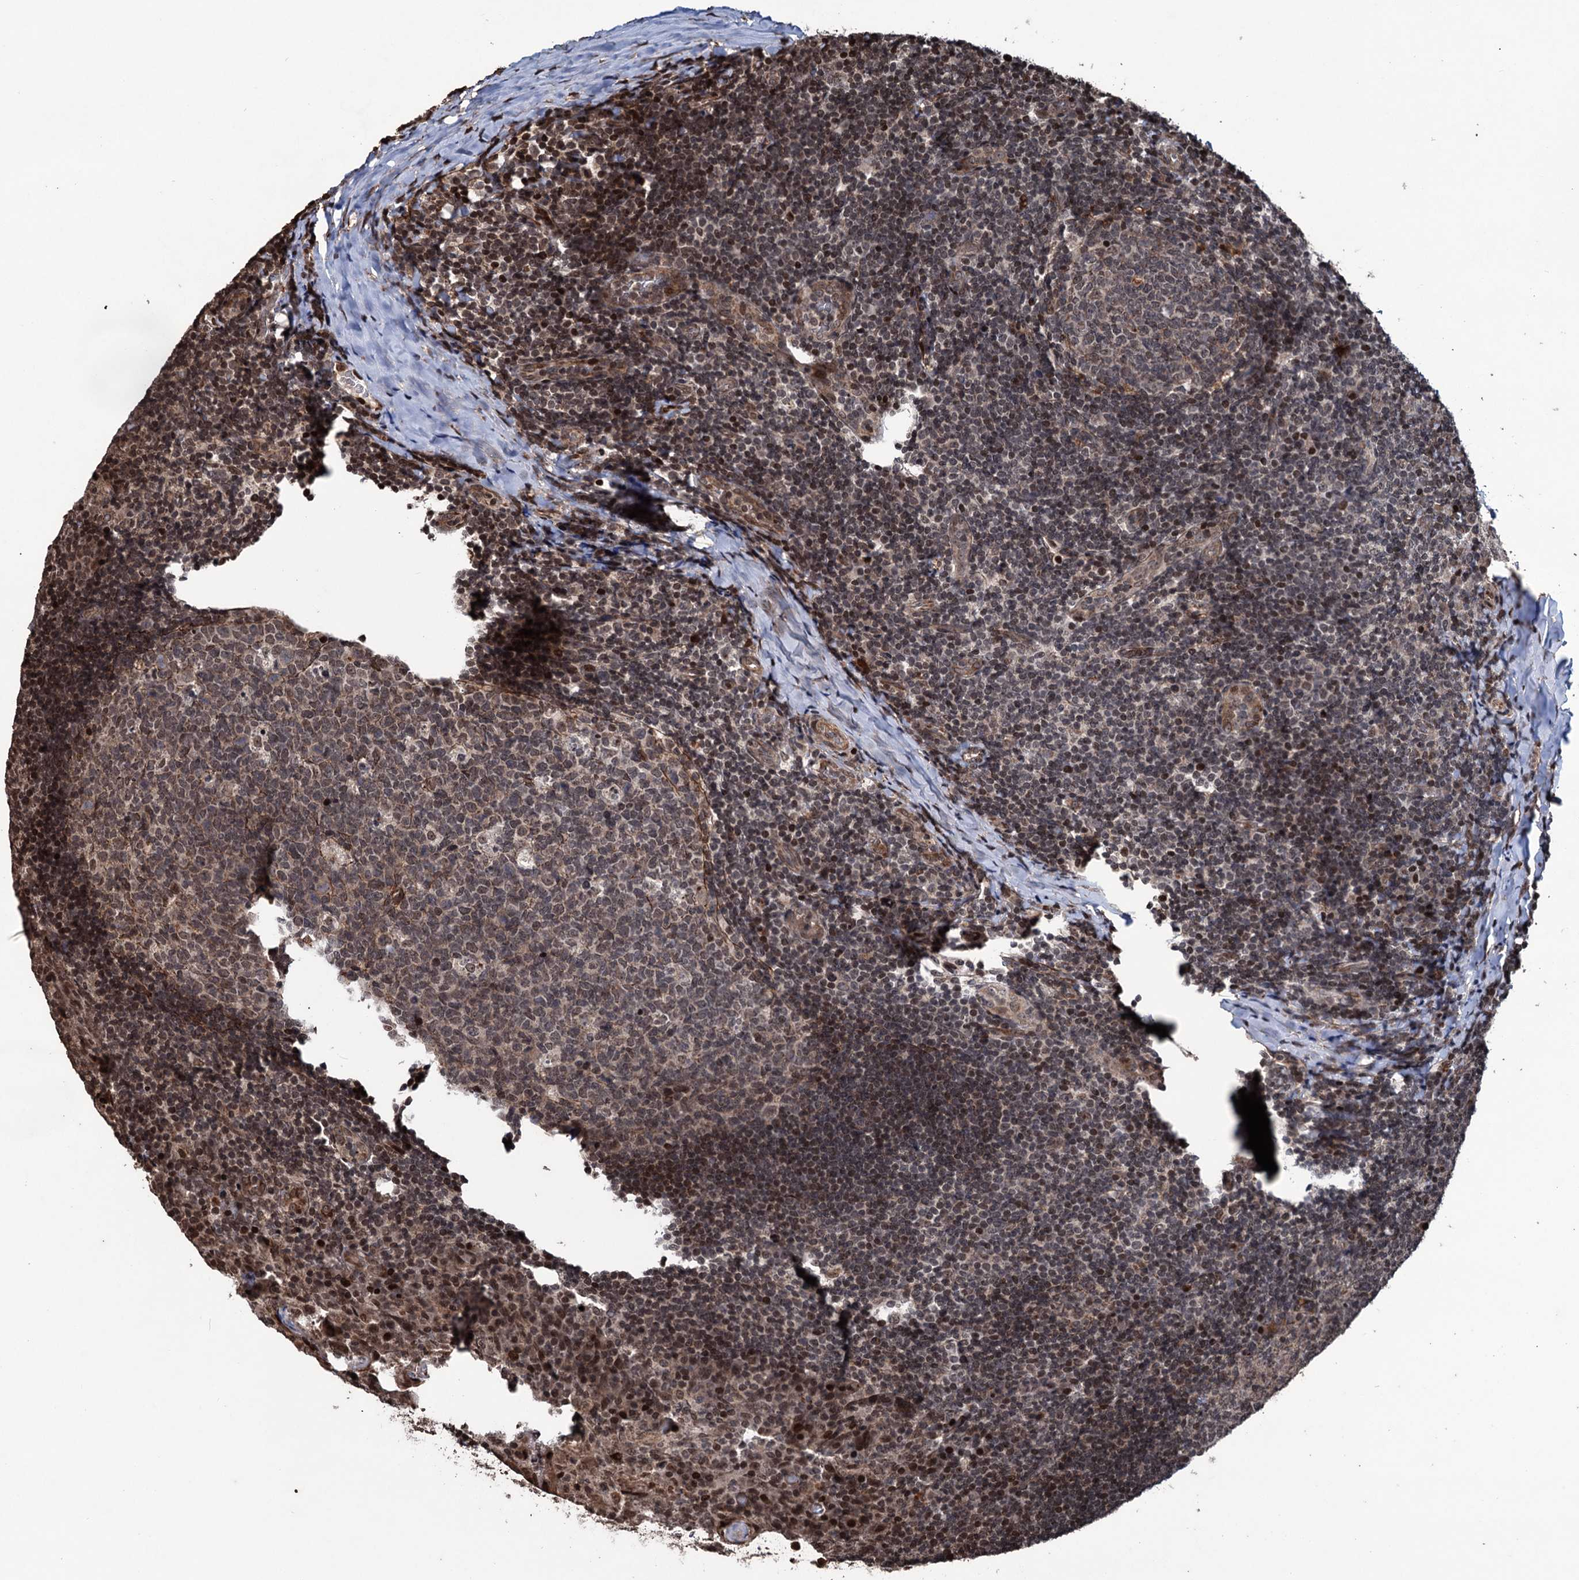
{"staining": {"intensity": "moderate", "quantity": ">75%", "location": "nuclear"}, "tissue": "tonsil", "cell_type": "Germinal center cells", "image_type": "normal", "snomed": [{"axis": "morphology", "description": "Normal tissue, NOS"}, {"axis": "topography", "description": "Tonsil"}], "caption": "This micrograph exhibits benign tonsil stained with immunohistochemistry to label a protein in brown. The nuclear of germinal center cells show moderate positivity for the protein. Nuclei are counter-stained blue.", "gene": "EYA4", "patient": {"sex": "male", "age": 17}}